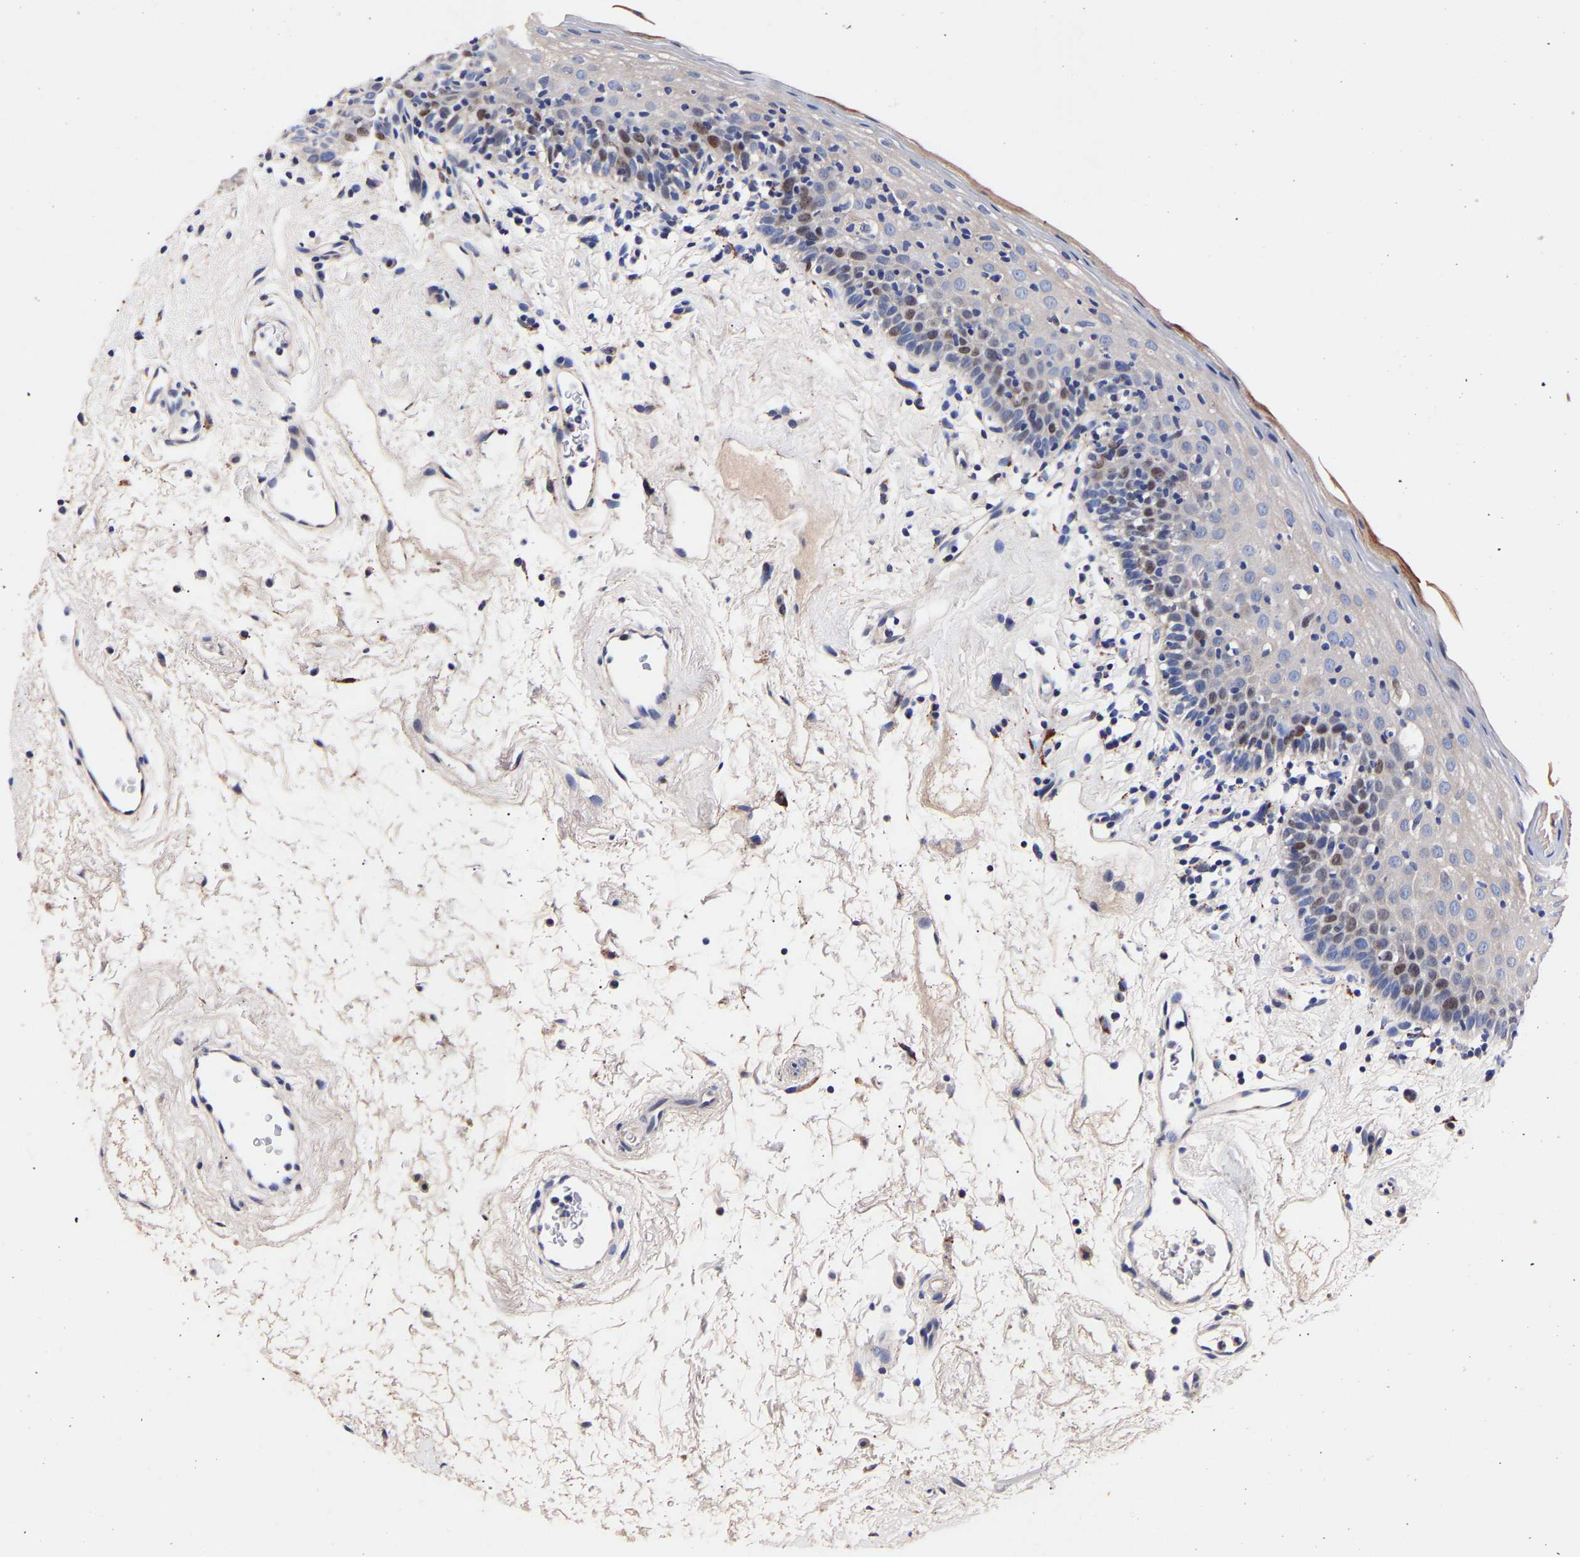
{"staining": {"intensity": "moderate", "quantity": "<25%", "location": "nuclear"}, "tissue": "oral mucosa", "cell_type": "Squamous epithelial cells", "image_type": "normal", "snomed": [{"axis": "morphology", "description": "Normal tissue, NOS"}, {"axis": "topography", "description": "Oral tissue"}], "caption": "Oral mucosa stained with immunohistochemistry displays moderate nuclear positivity in approximately <25% of squamous epithelial cells.", "gene": "SEM1", "patient": {"sex": "male", "age": 66}}